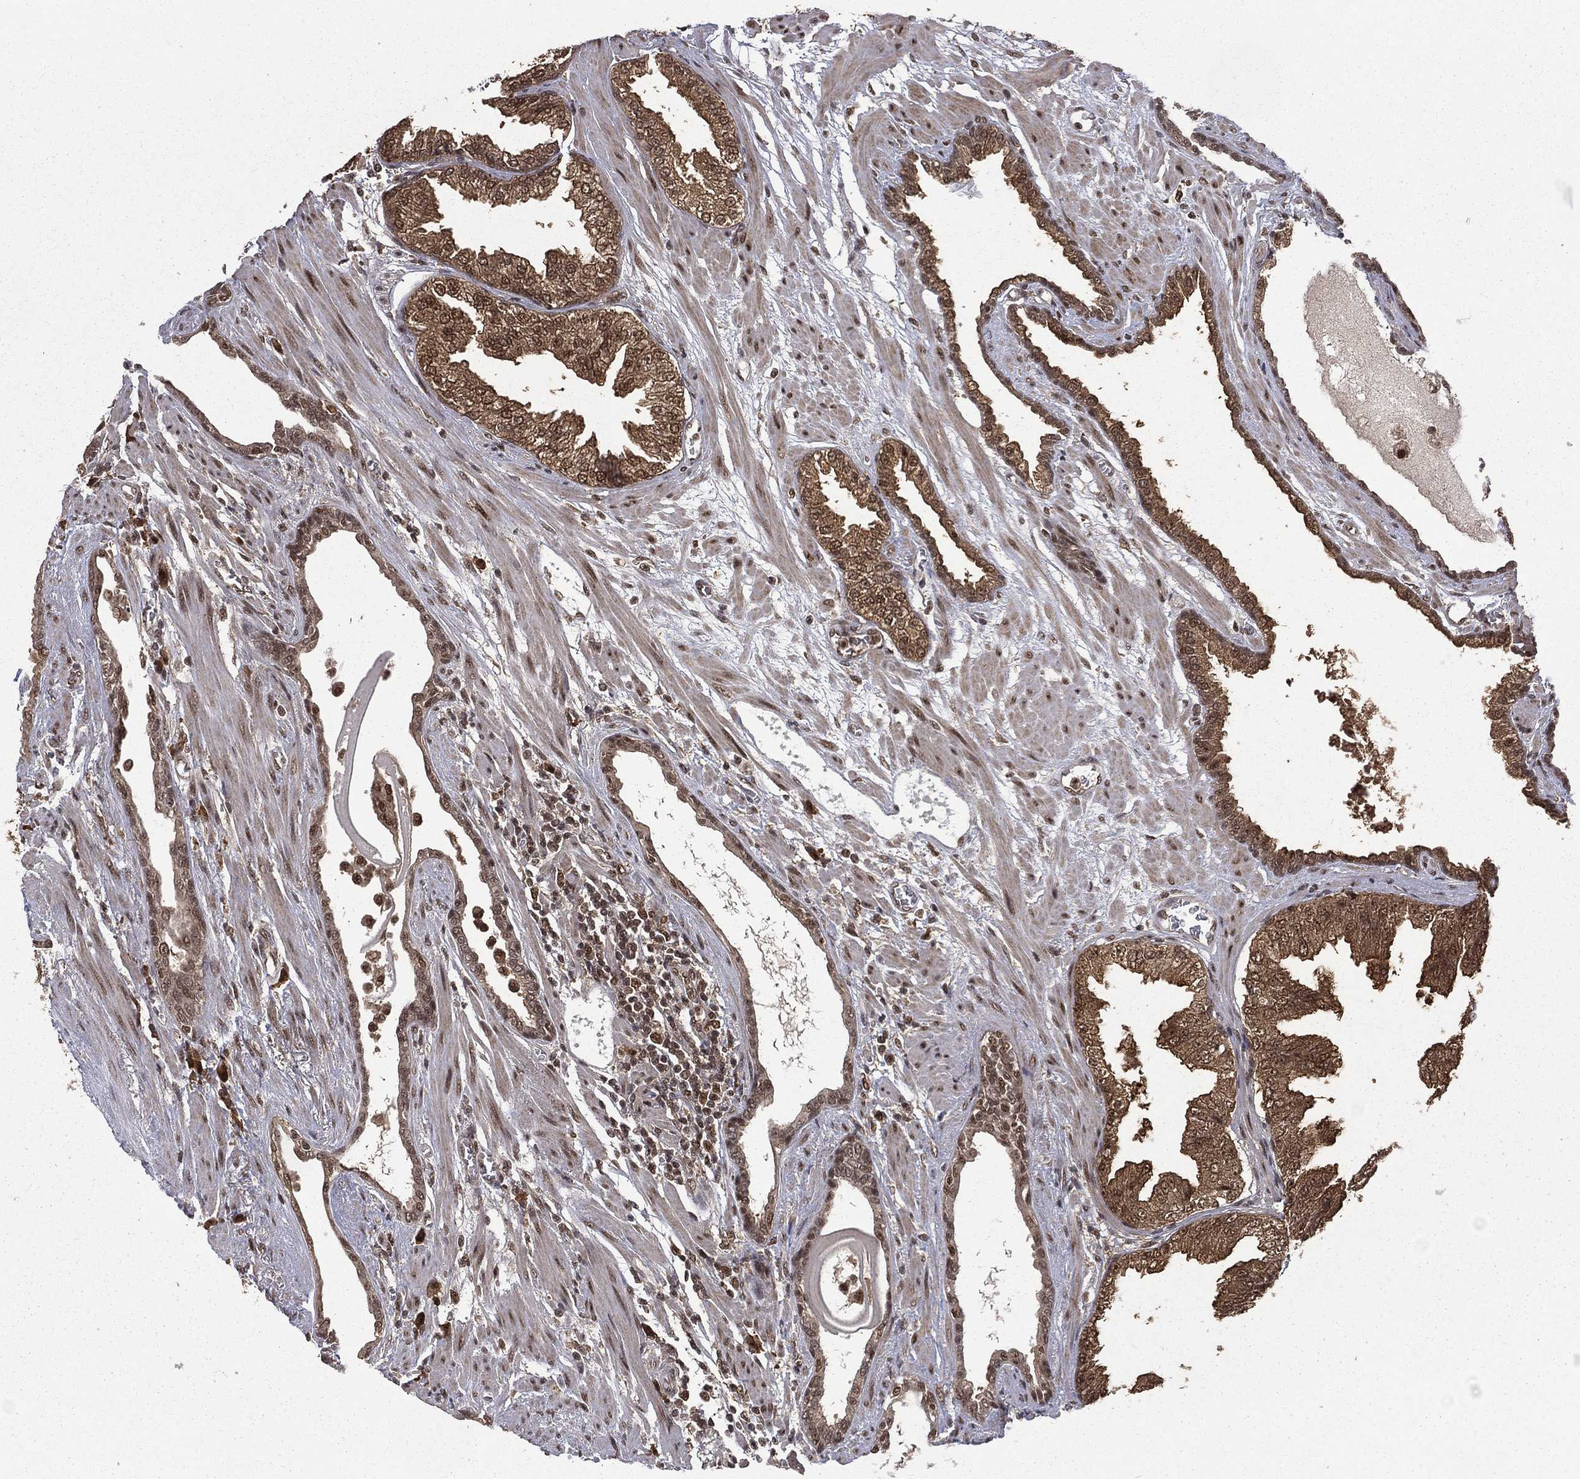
{"staining": {"intensity": "moderate", "quantity": ">75%", "location": "cytoplasmic/membranous,nuclear"}, "tissue": "prostate cancer", "cell_type": "Tumor cells", "image_type": "cancer", "snomed": [{"axis": "morphology", "description": "Adenocarcinoma, Low grade"}, {"axis": "topography", "description": "Prostate"}], "caption": "The micrograph demonstrates immunohistochemical staining of prostate adenocarcinoma (low-grade). There is moderate cytoplasmic/membranous and nuclear staining is present in about >75% of tumor cells.", "gene": "JMJD6", "patient": {"sex": "male", "age": 69}}